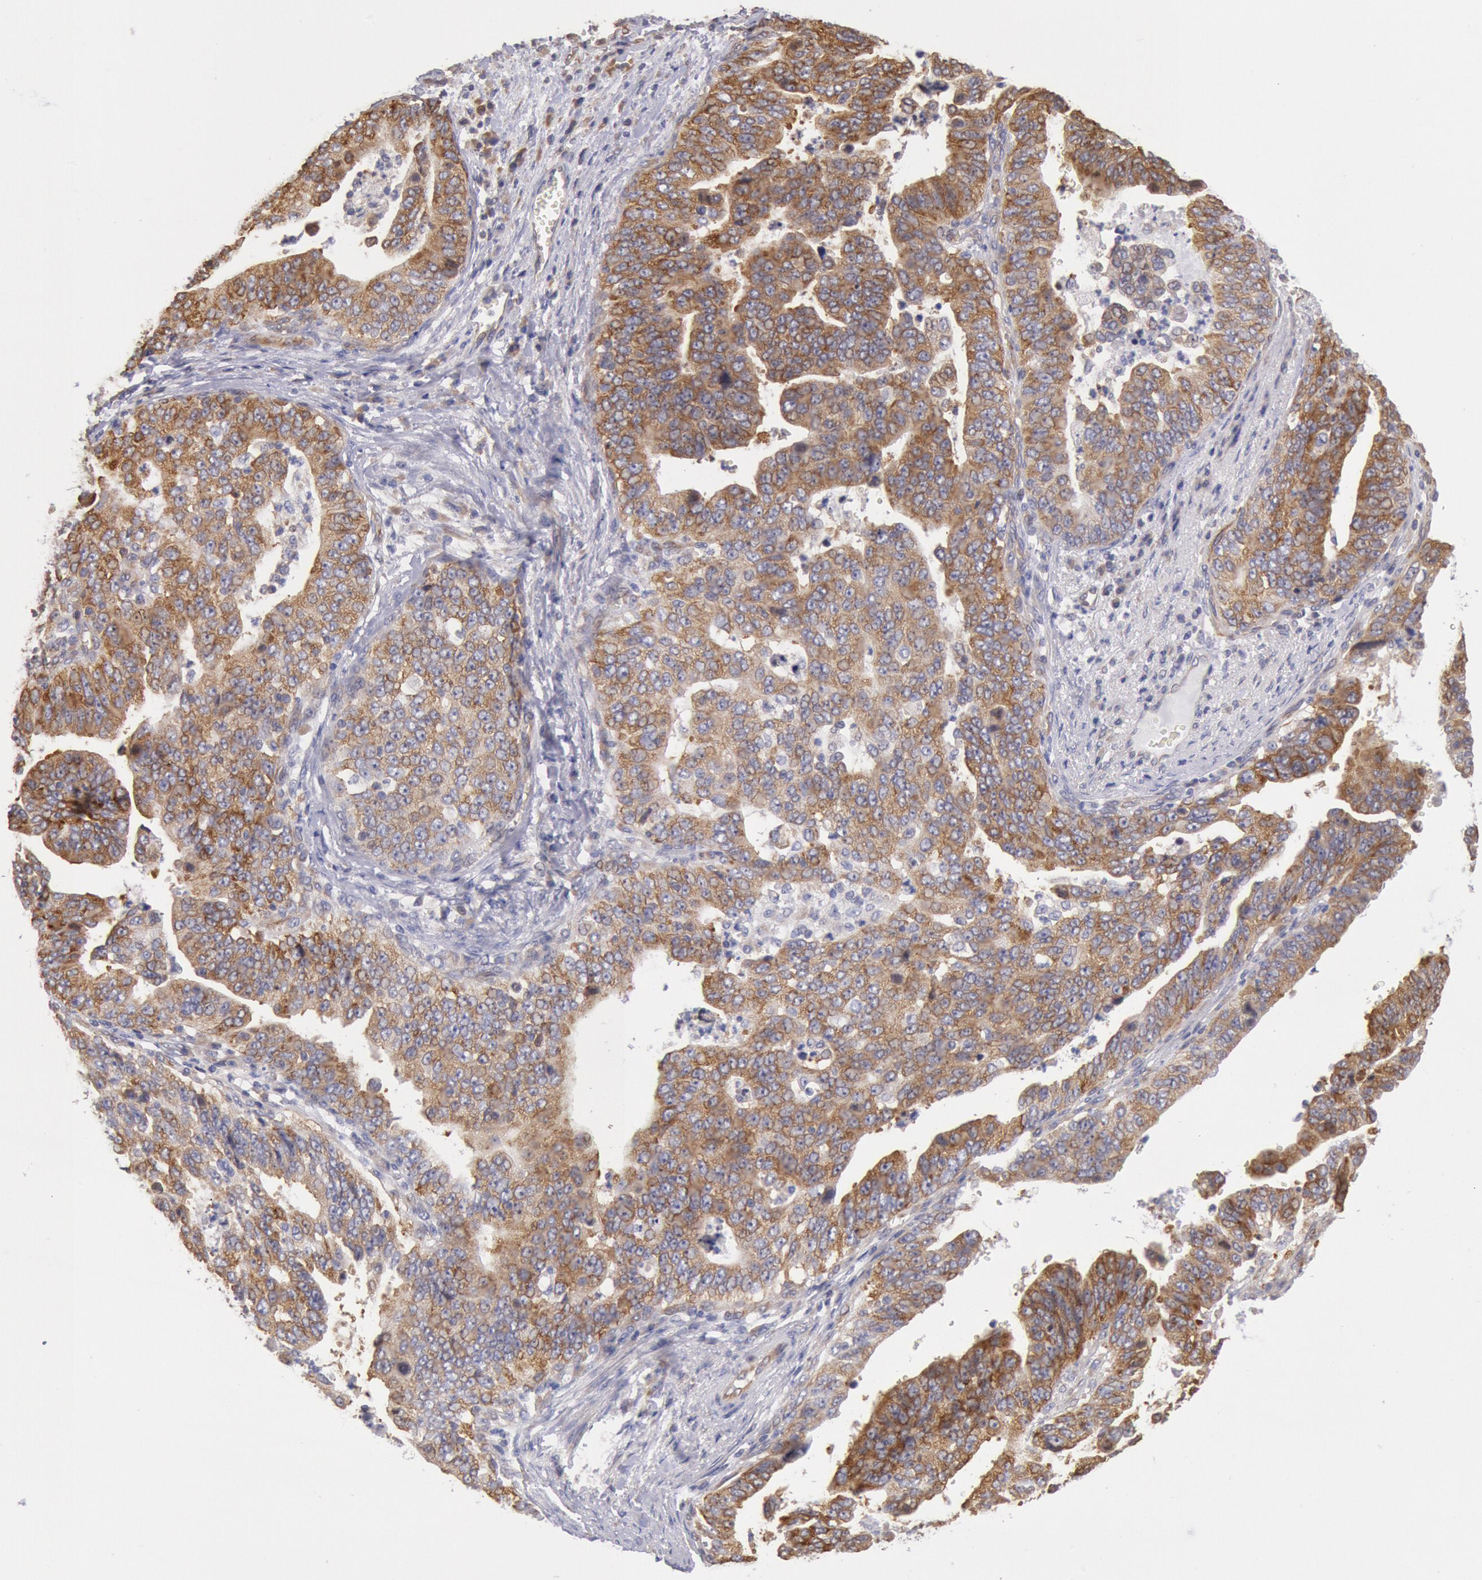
{"staining": {"intensity": "strong", "quantity": ">75%", "location": "cytoplasmic/membranous"}, "tissue": "stomach cancer", "cell_type": "Tumor cells", "image_type": "cancer", "snomed": [{"axis": "morphology", "description": "Adenocarcinoma, NOS"}, {"axis": "topography", "description": "Stomach, upper"}], "caption": "Stomach cancer stained with a brown dye demonstrates strong cytoplasmic/membranous positive expression in about >75% of tumor cells.", "gene": "DRG1", "patient": {"sex": "female", "age": 50}}